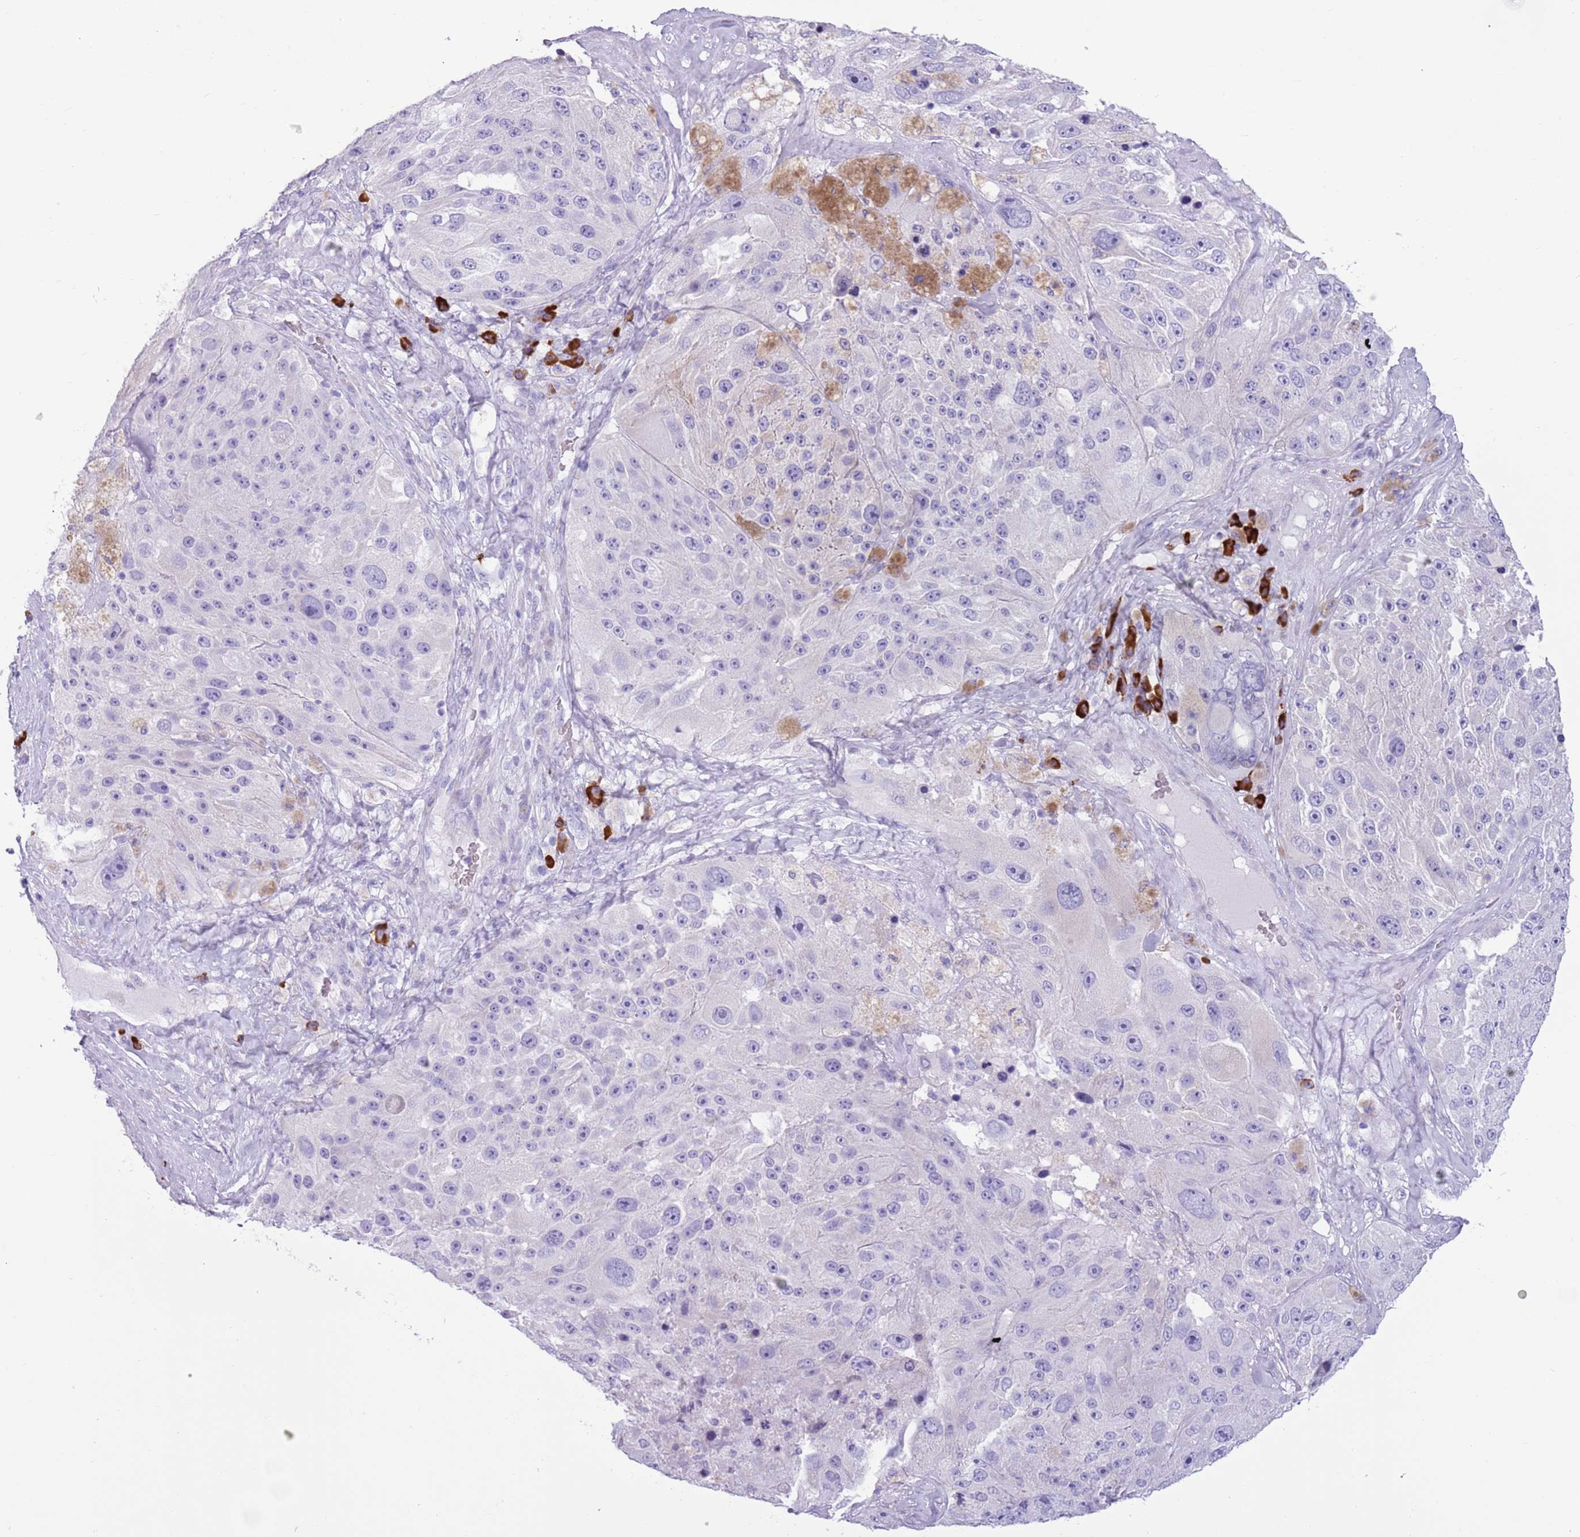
{"staining": {"intensity": "negative", "quantity": "none", "location": "none"}, "tissue": "melanoma", "cell_type": "Tumor cells", "image_type": "cancer", "snomed": [{"axis": "morphology", "description": "Malignant melanoma, Metastatic site"}, {"axis": "topography", "description": "Lymph node"}], "caption": "The immunohistochemistry histopathology image has no significant positivity in tumor cells of melanoma tissue.", "gene": "LY6G5B", "patient": {"sex": "male", "age": 62}}